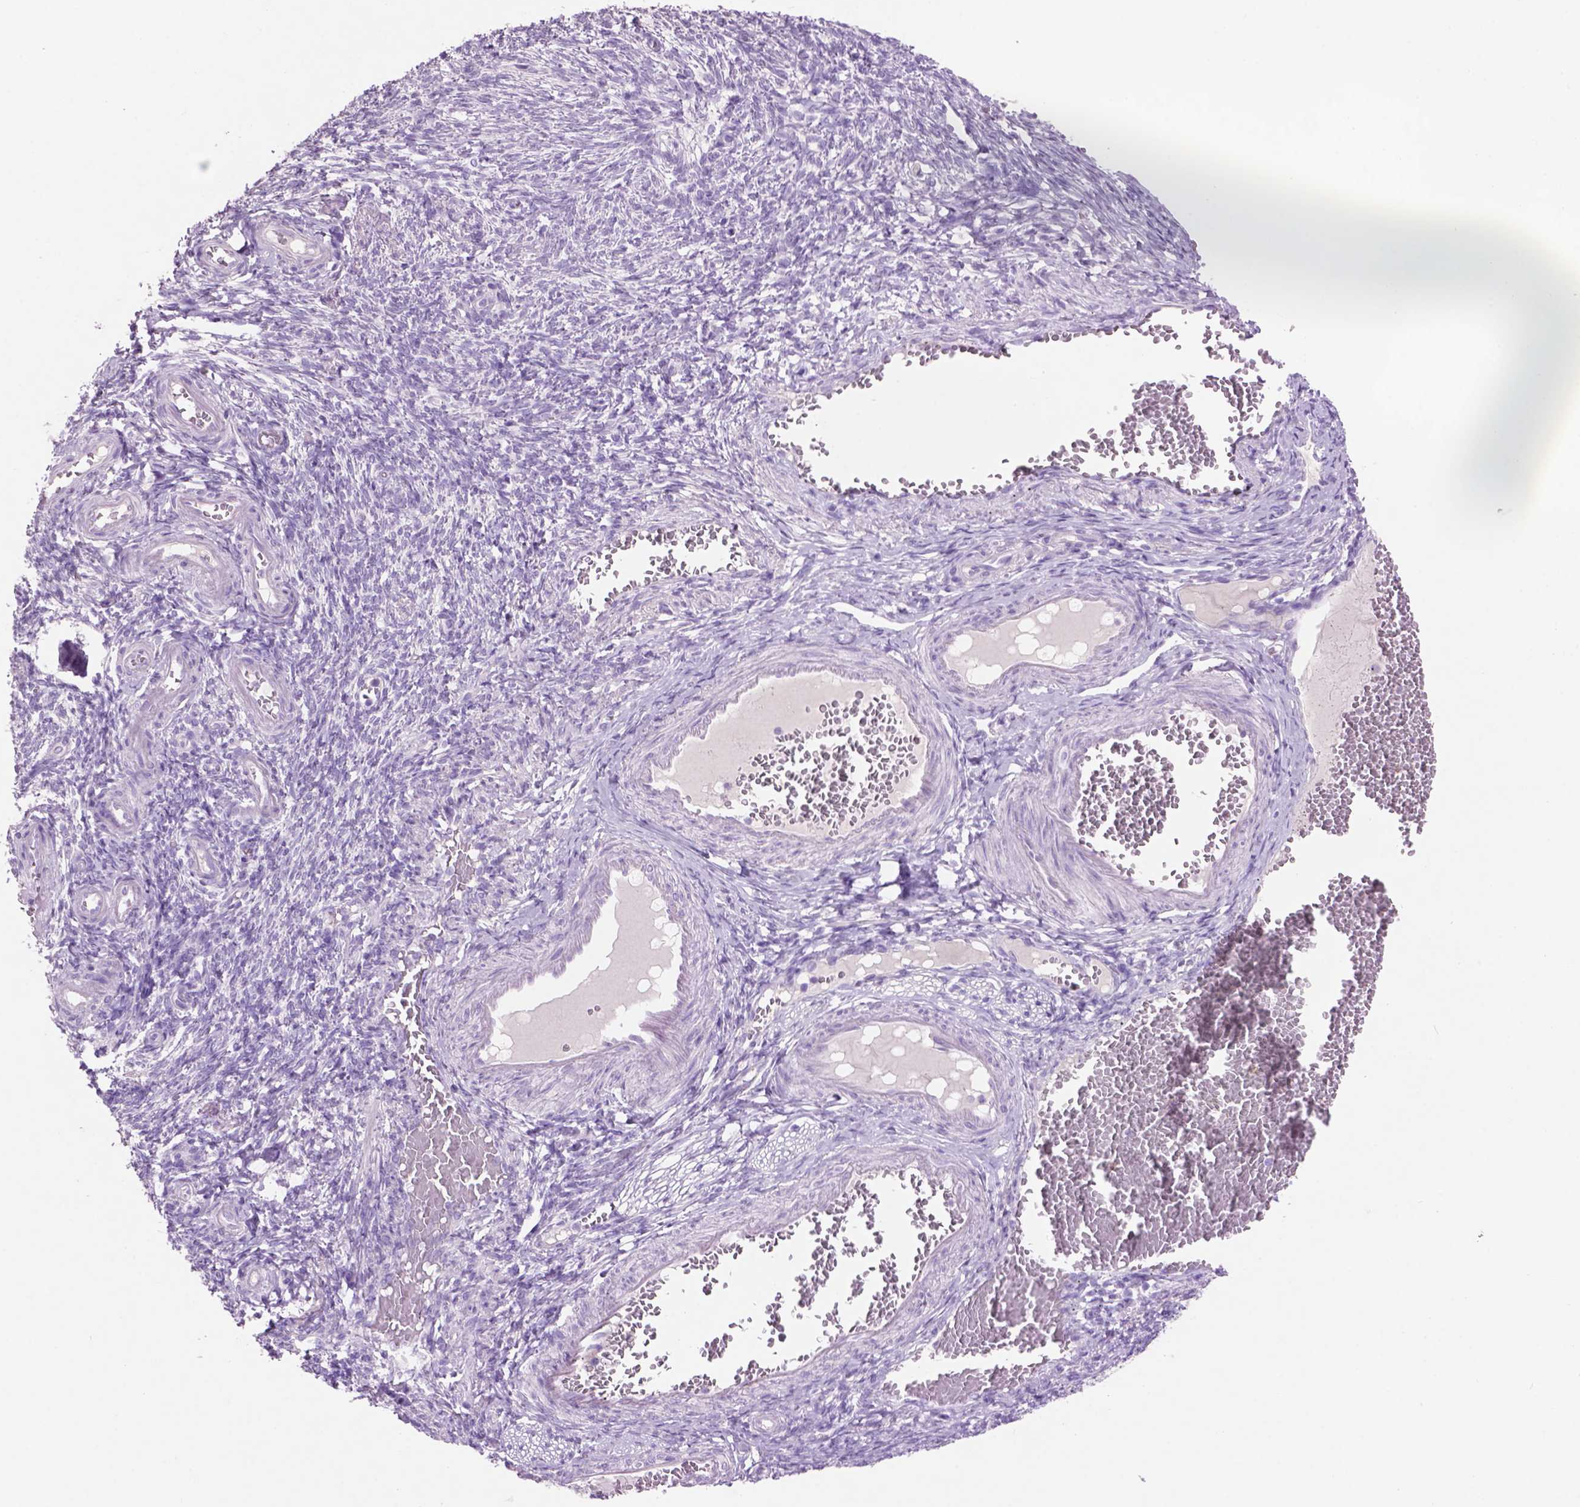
{"staining": {"intensity": "negative", "quantity": "none", "location": "none"}, "tissue": "ovary", "cell_type": "Follicle cells", "image_type": "normal", "snomed": [{"axis": "morphology", "description": "Normal tissue, NOS"}, {"axis": "topography", "description": "Ovary"}], "caption": "Immunohistochemistry of unremarkable human ovary demonstrates no positivity in follicle cells.", "gene": "CRYBA4", "patient": {"sex": "female", "age": 39}}